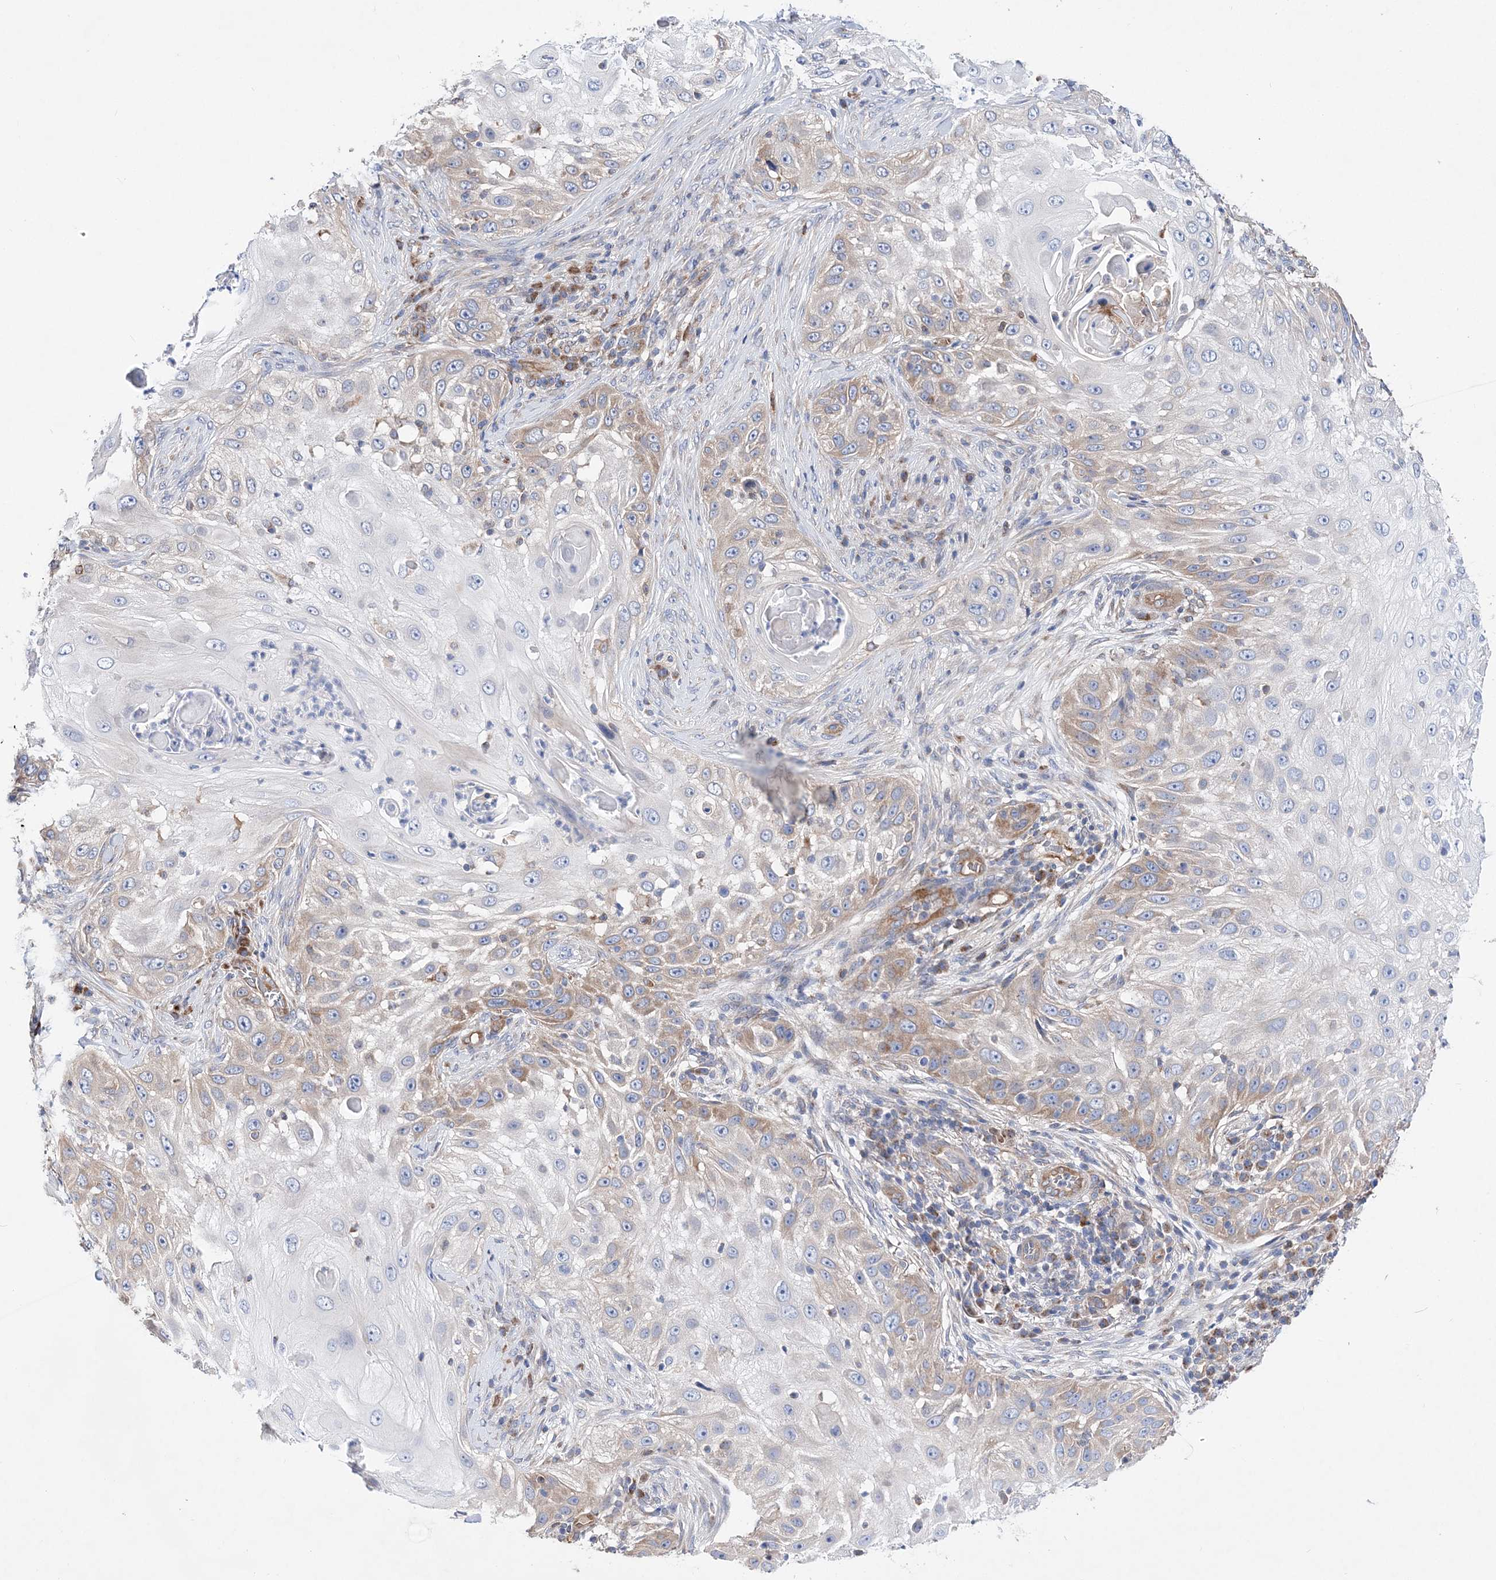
{"staining": {"intensity": "weak", "quantity": "<25%", "location": "cytoplasmic/membranous"}, "tissue": "skin cancer", "cell_type": "Tumor cells", "image_type": "cancer", "snomed": [{"axis": "morphology", "description": "Squamous cell carcinoma, NOS"}, {"axis": "topography", "description": "Skin"}], "caption": "Tumor cells are negative for brown protein staining in skin squamous cell carcinoma.", "gene": "JKAMP", "patient": {"sex": "female", "age": 44}}